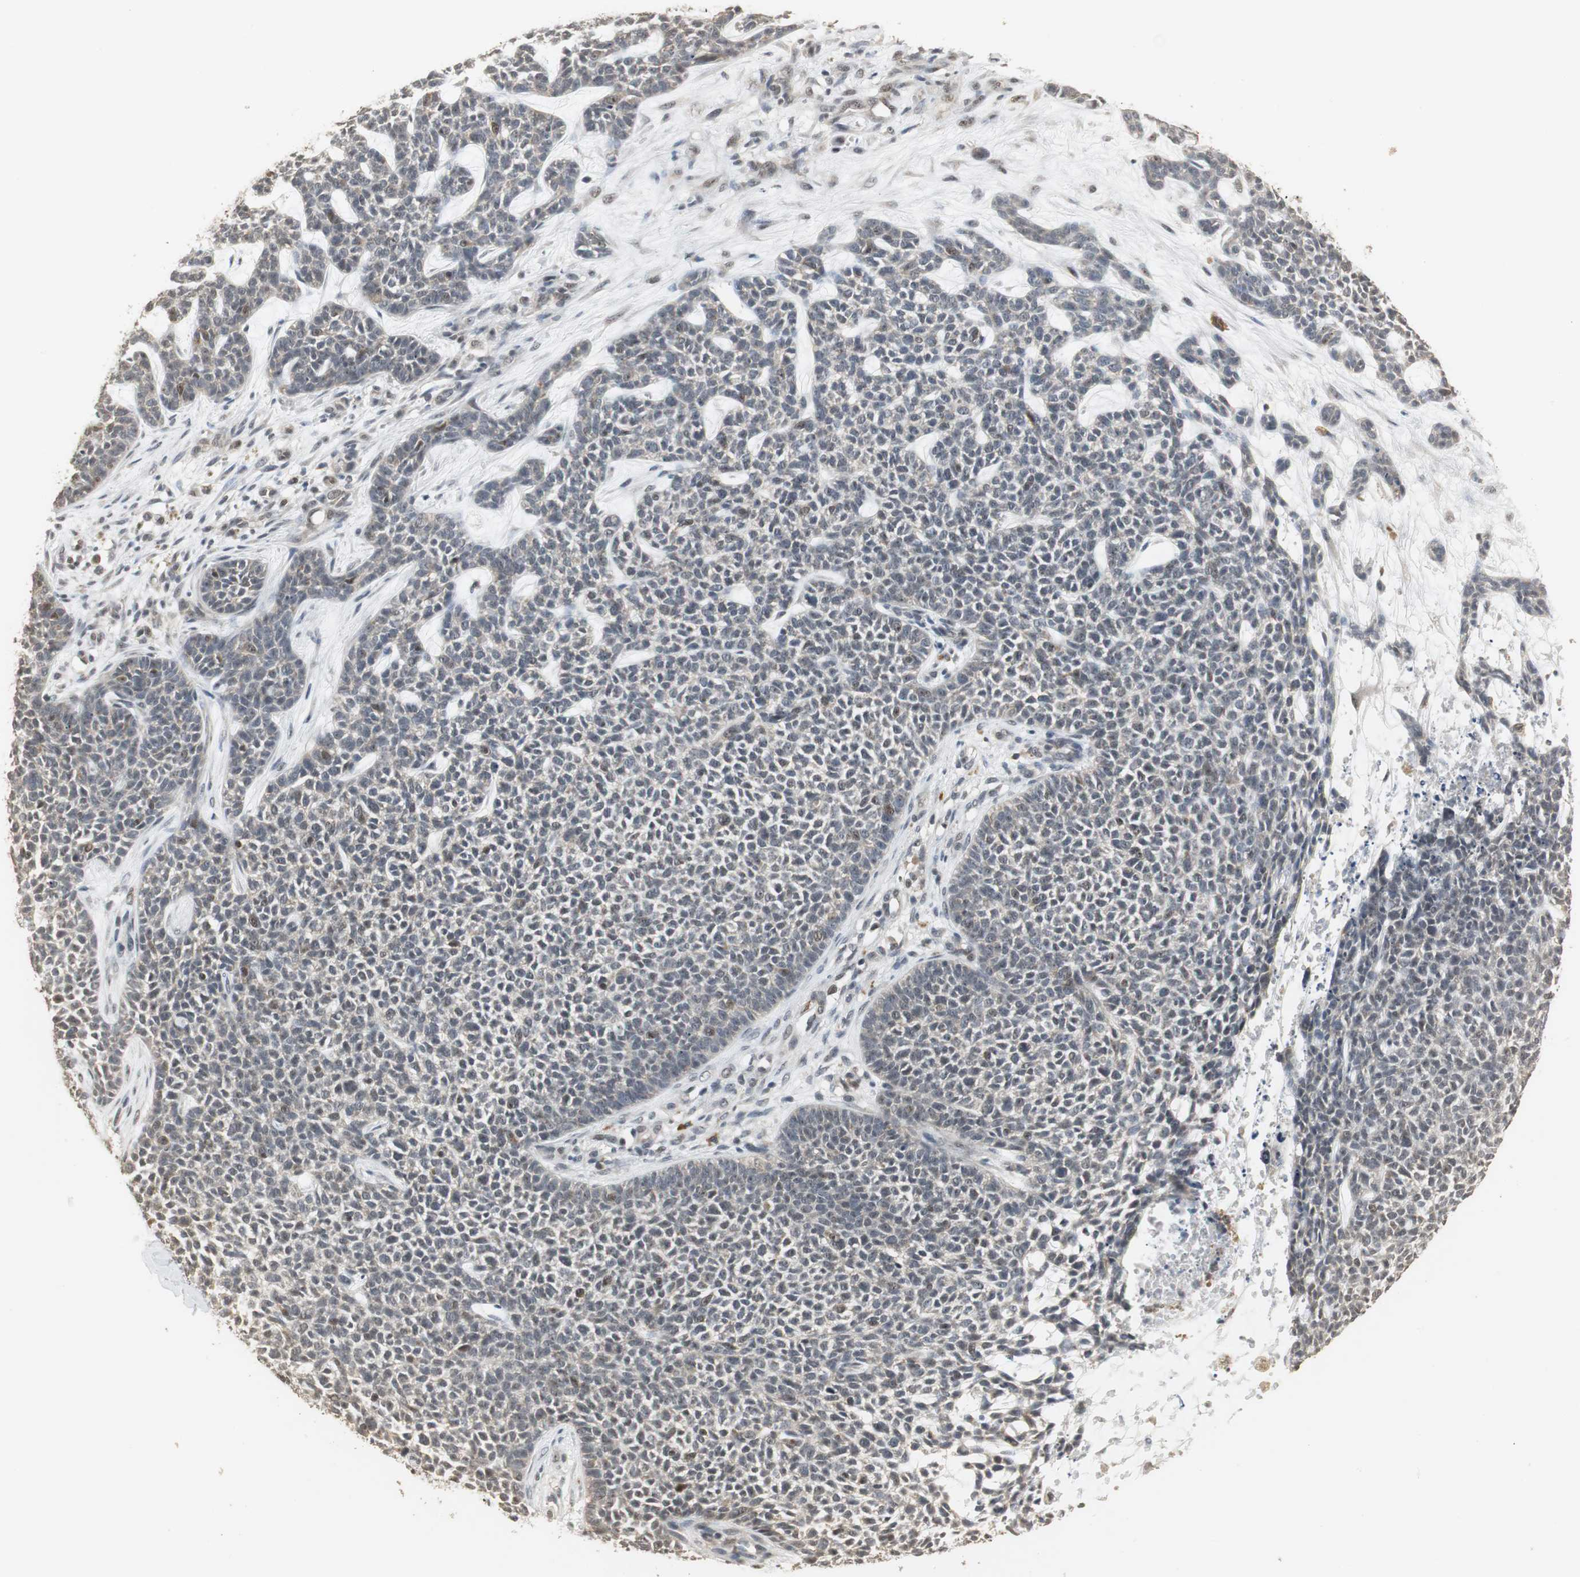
{"staining": {"intensity": "weak", "quantity": "<25%", "location": "nuclear"}, "tissue": "skin cancer", "cell_type": "Tumor cells", "image_type": "cancer", "snomed": [{"axis": "morphology", "description": "Basal cell carcinoma"}, {"axis": "topography", "description": "Skin"}], "caption": "Skin basal cell carcinoma was stained to show a protein in brown. There is no significant expression in tumor cells.", "gene": "ELOA", "patient": {"sex": "female", "age": 84}}